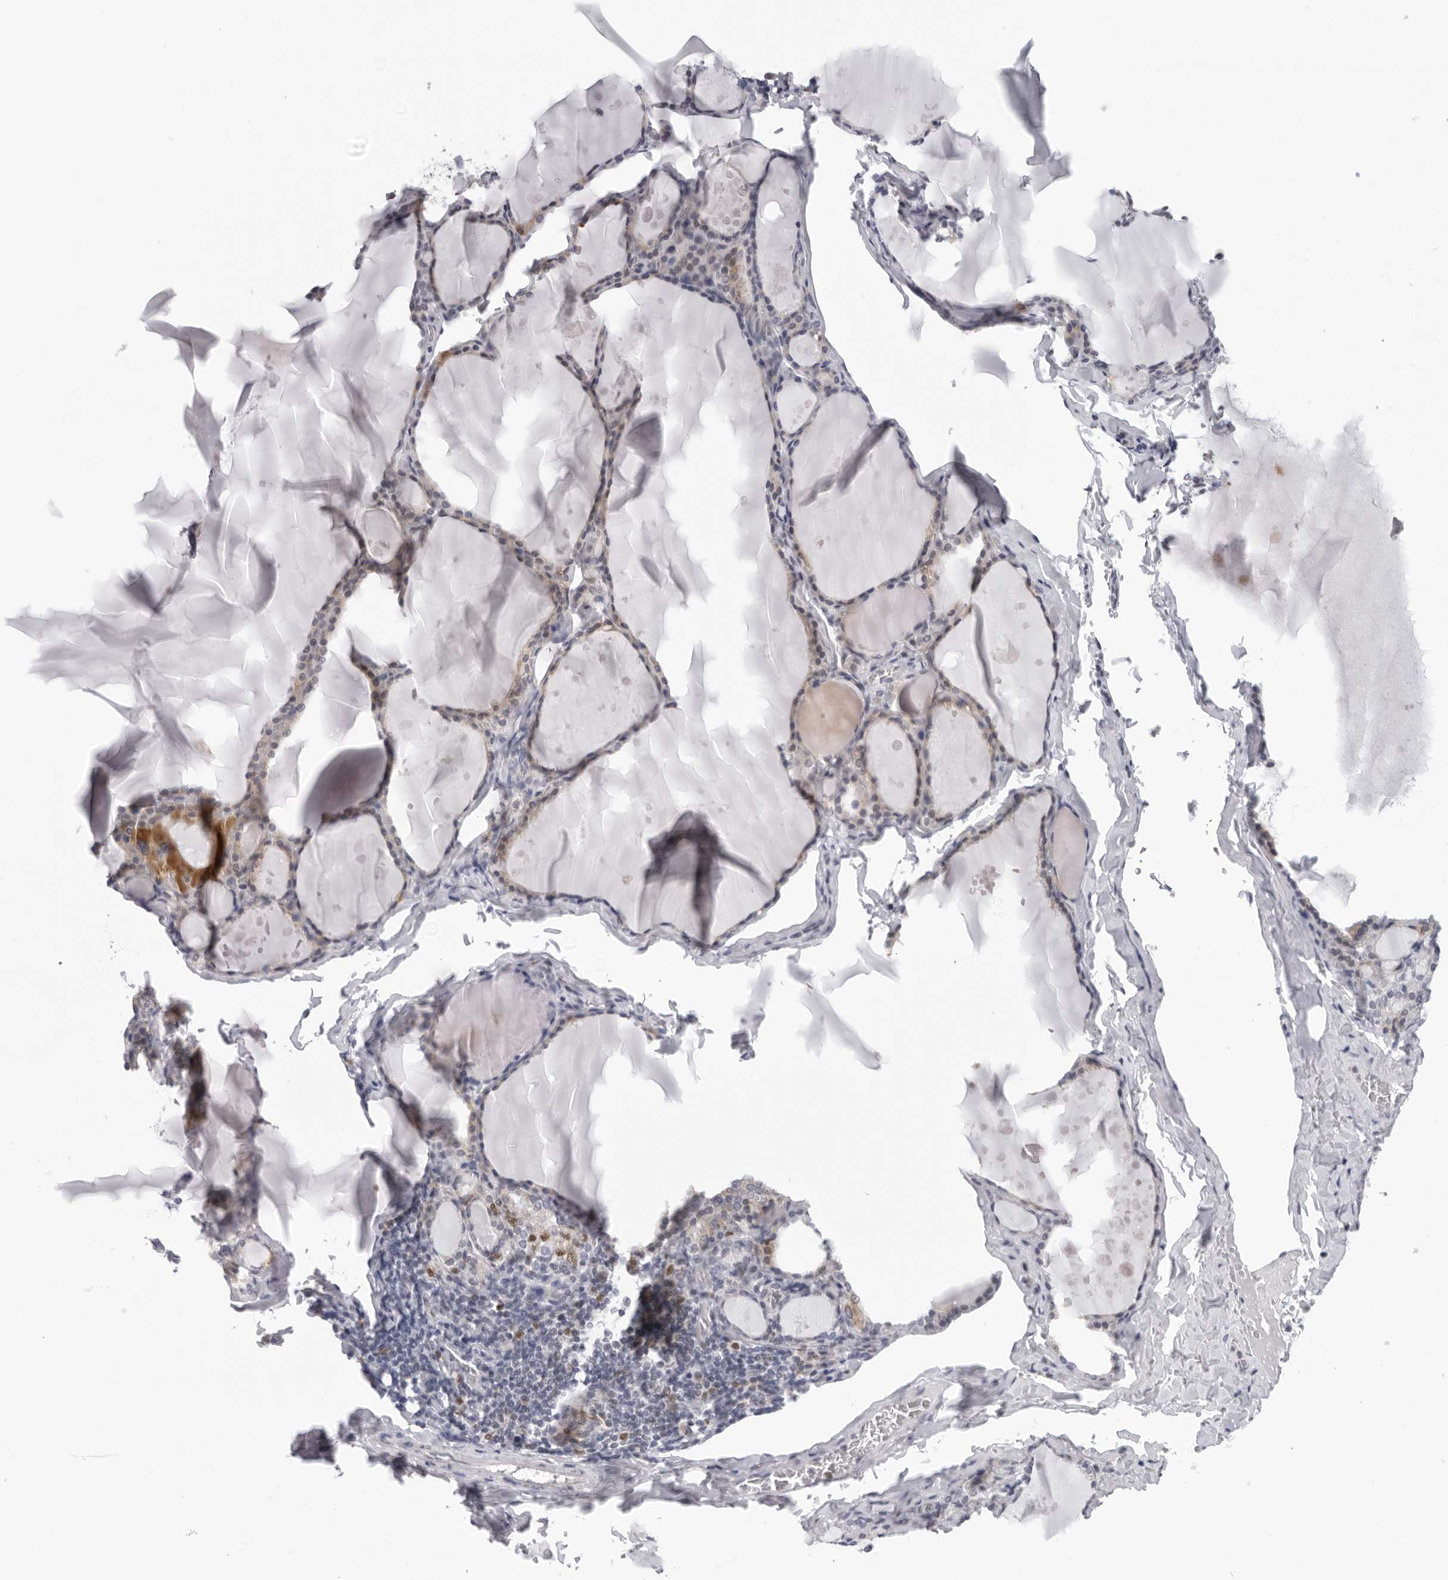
{"staining": {"intensity": "negative", "quantity": "none", "location": "none"}, "tissue": "thyroid gland", "cell_type": "Glandular cells", "image_type": "normal", "snomed": [{"axis": "morphology", "description": "Normal tissue, NOS"}, {"axis": "topography", "description": "Thyroid gland"}], "caption": "Immunohistochemistry (IHC) image of unremarkable thyroid gland: thyroid gland stained with DAB exhibits no significant protein positivity in glandular cells. (DAB immunohistochemistry with hematoxylin counter stain).", "gene": "CPT2", "patient": {"sex": "male", "age": 56}}